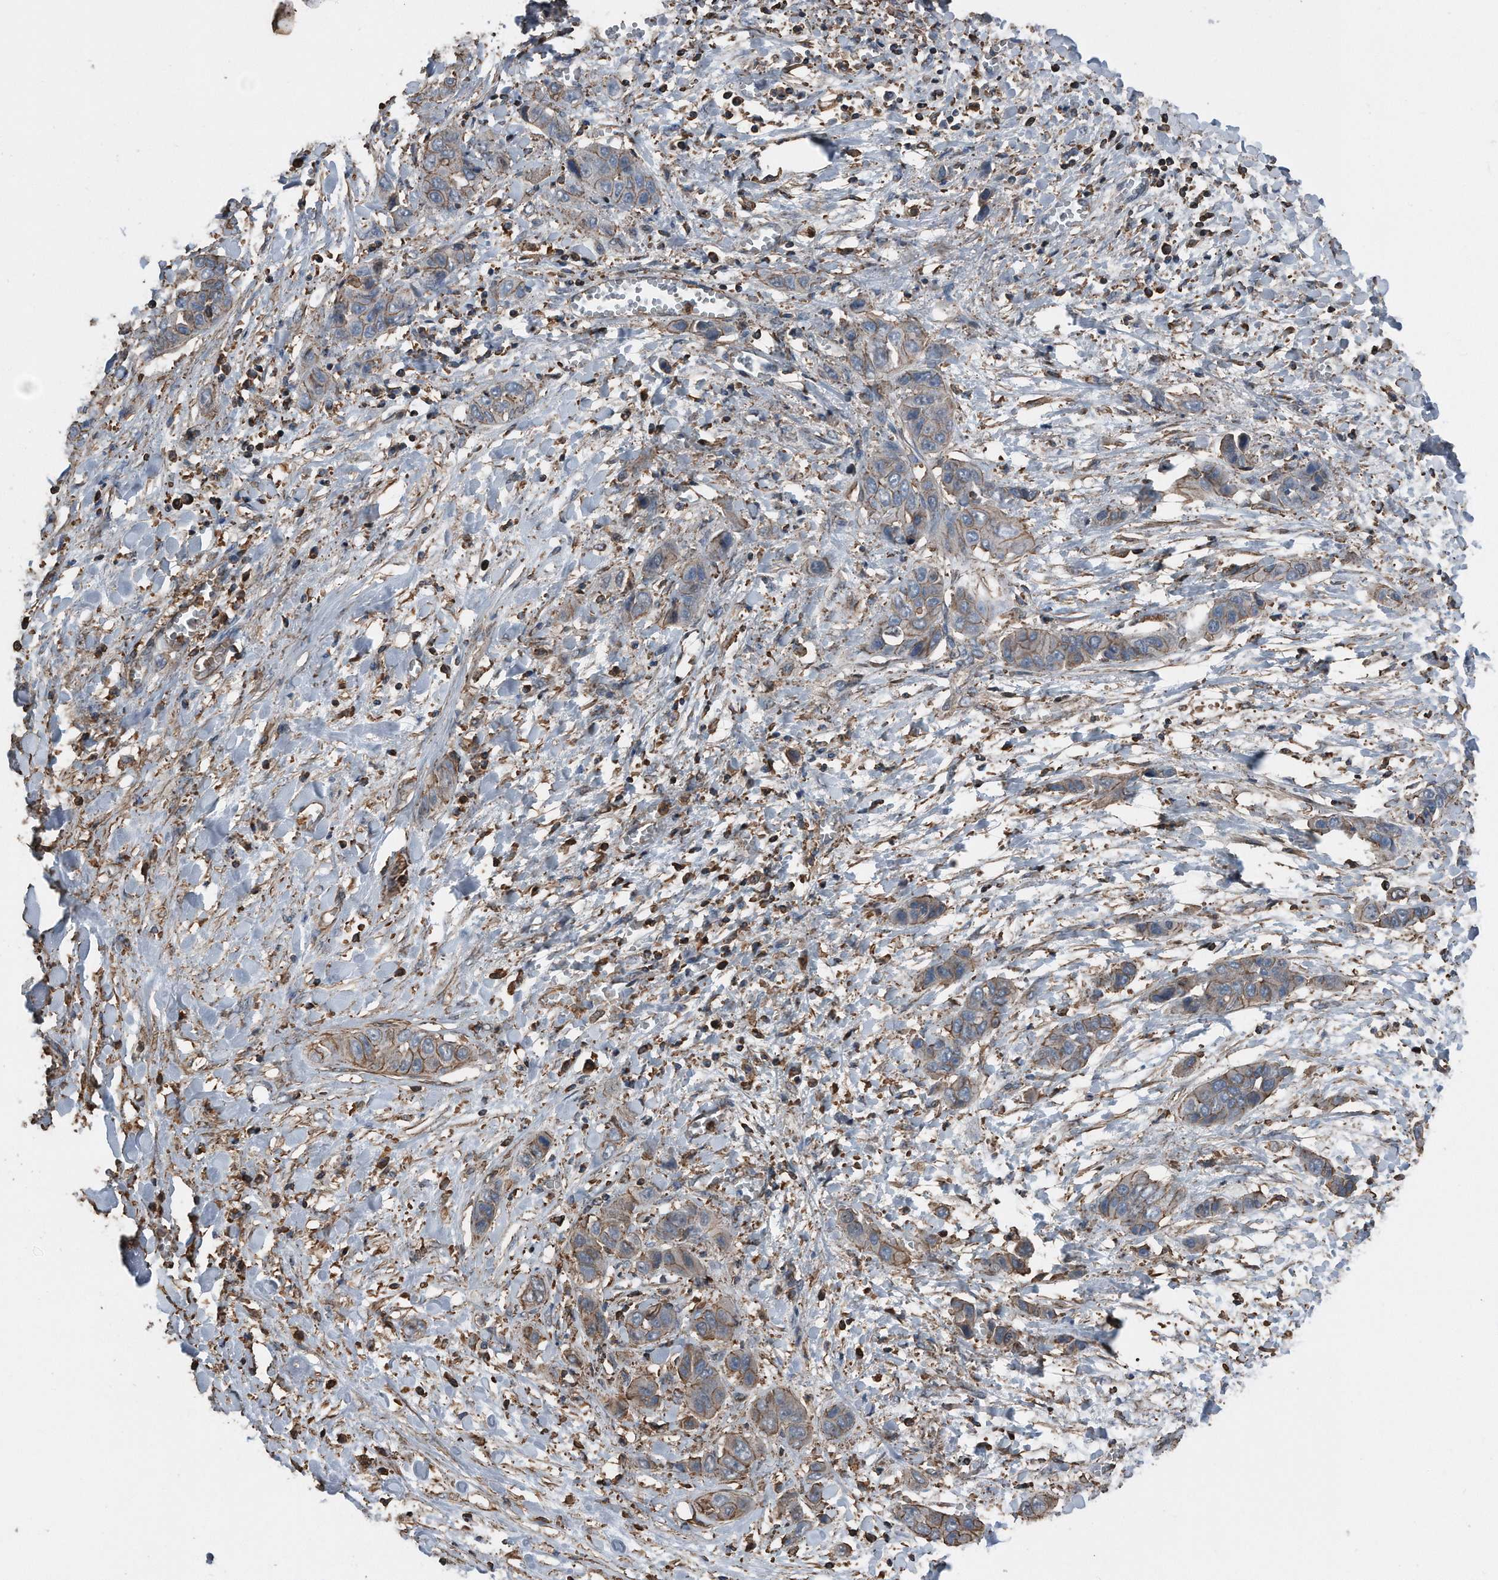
{"staining": {"intensity": "weak", "quantity": ">75%", "location": "cytoplasmic/membranous"}, "tissue": "liver cancer", "cell_type": "Tumor cells", "image_type": "cancer", "snomed": [{"axis": "morphology", "description": "Cholangiocarcinoma"}, {"axis": "topography", "description": "Liver"}], "caption": "DAB immunohistochemical staining of liver cholangiocarcinoma displays weak cytoplasmic/membranous protein positivity in about >75% of tumor cells. (Stains: DAB in brown, nuclei in blue, Microscopy: brightfield microscopy at high magnification).", "gene": "RSPO3", "patient": {"sex": "female", "age": 52}}